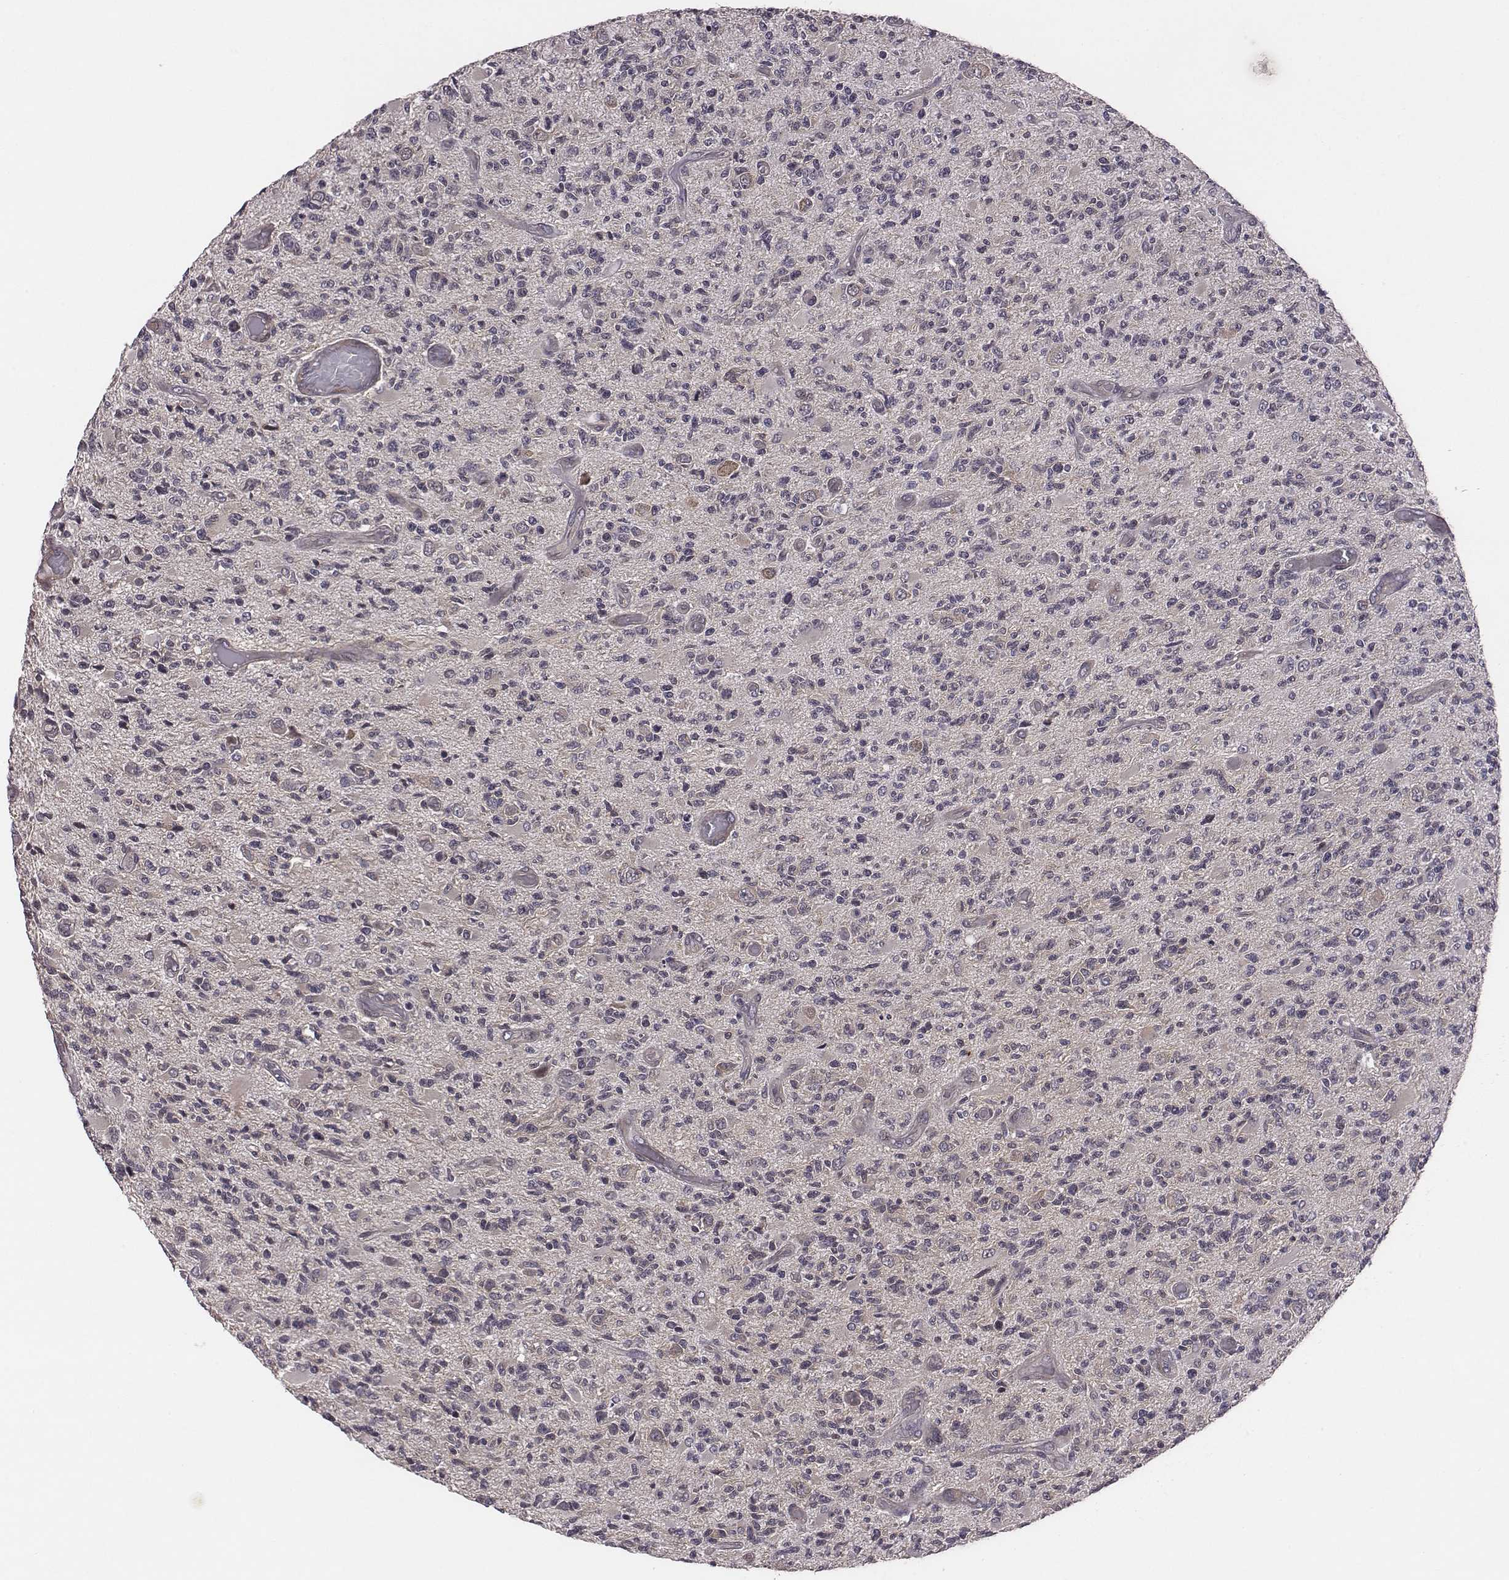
{"staining": {"intensity": "negative", "quantity": "none", "location": "none"}, "tissue": "glioma", "cell_type": "Tumor cells", "image_type": "cancer", "snomed": [{"axis": "morphology", "description": "Glioma, malignant, High grade"}, {"axis": "topography", "description": "Brain"}], "caption": "Tumor cells are negative for brown protein staining in glioma.", "gene": "SMURF2", "patient": {"sex": "female", "age": 63}}